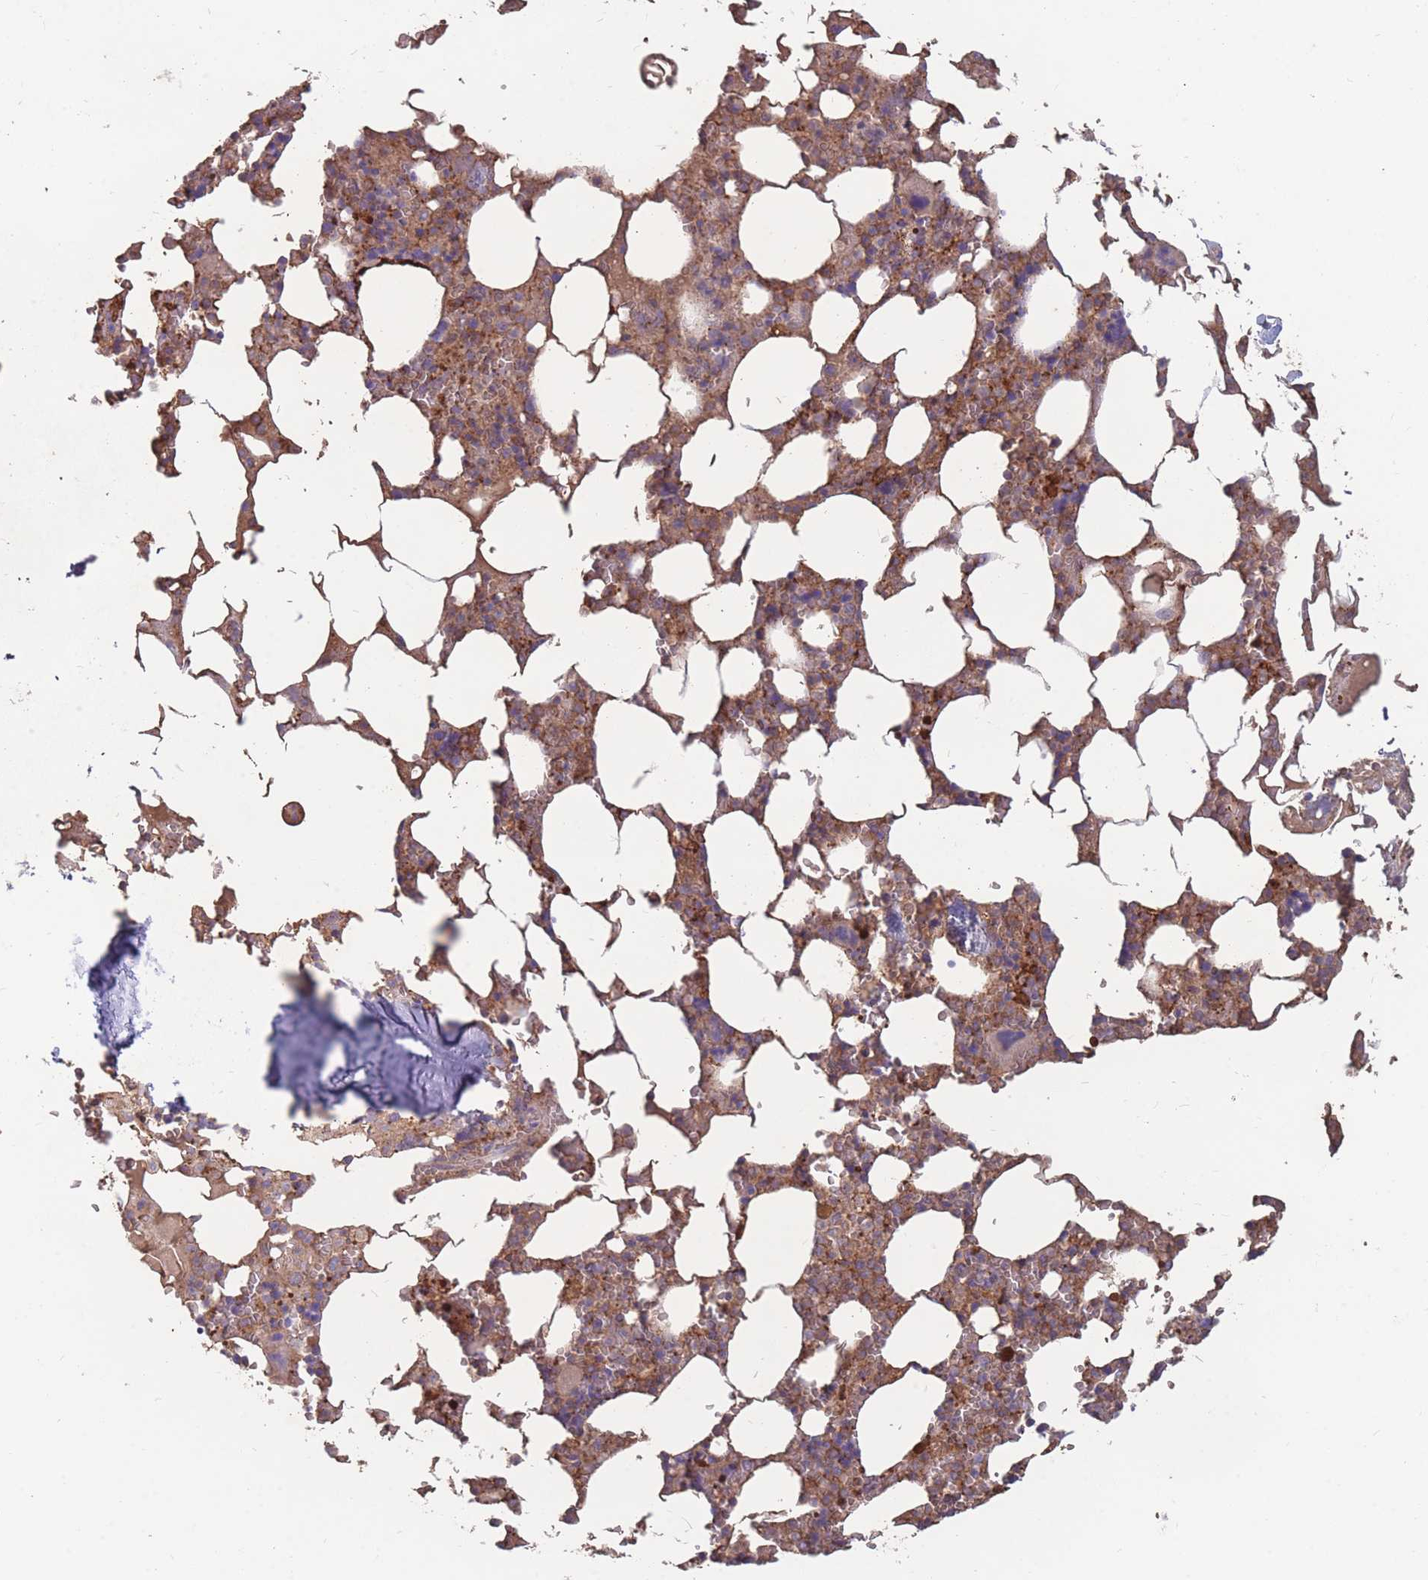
{"staining": {"intensity": "moderate", "quantity": "25%-75%", "location": "cytoplasmic/membranous"}, "tissue": "bone marrow", "cell_type": "Hematopoietic cells", "image_type": "normal", "snomed": [{"axis": "morphology", "description": "Normal tissue, NOS"}, {"axis": "topography", "description": "Bone marrow"}], "caption": "Immunohistochemical staining of benign human bone marrow shows medium levels of moderate cytoplasmic/membranous positivity in about 25%-75% of hematopoietic cells. (IHC, brightfield microscopy, high magnification).", "gene": "CD33", "patient": {"sex": "male", "age": 64}}